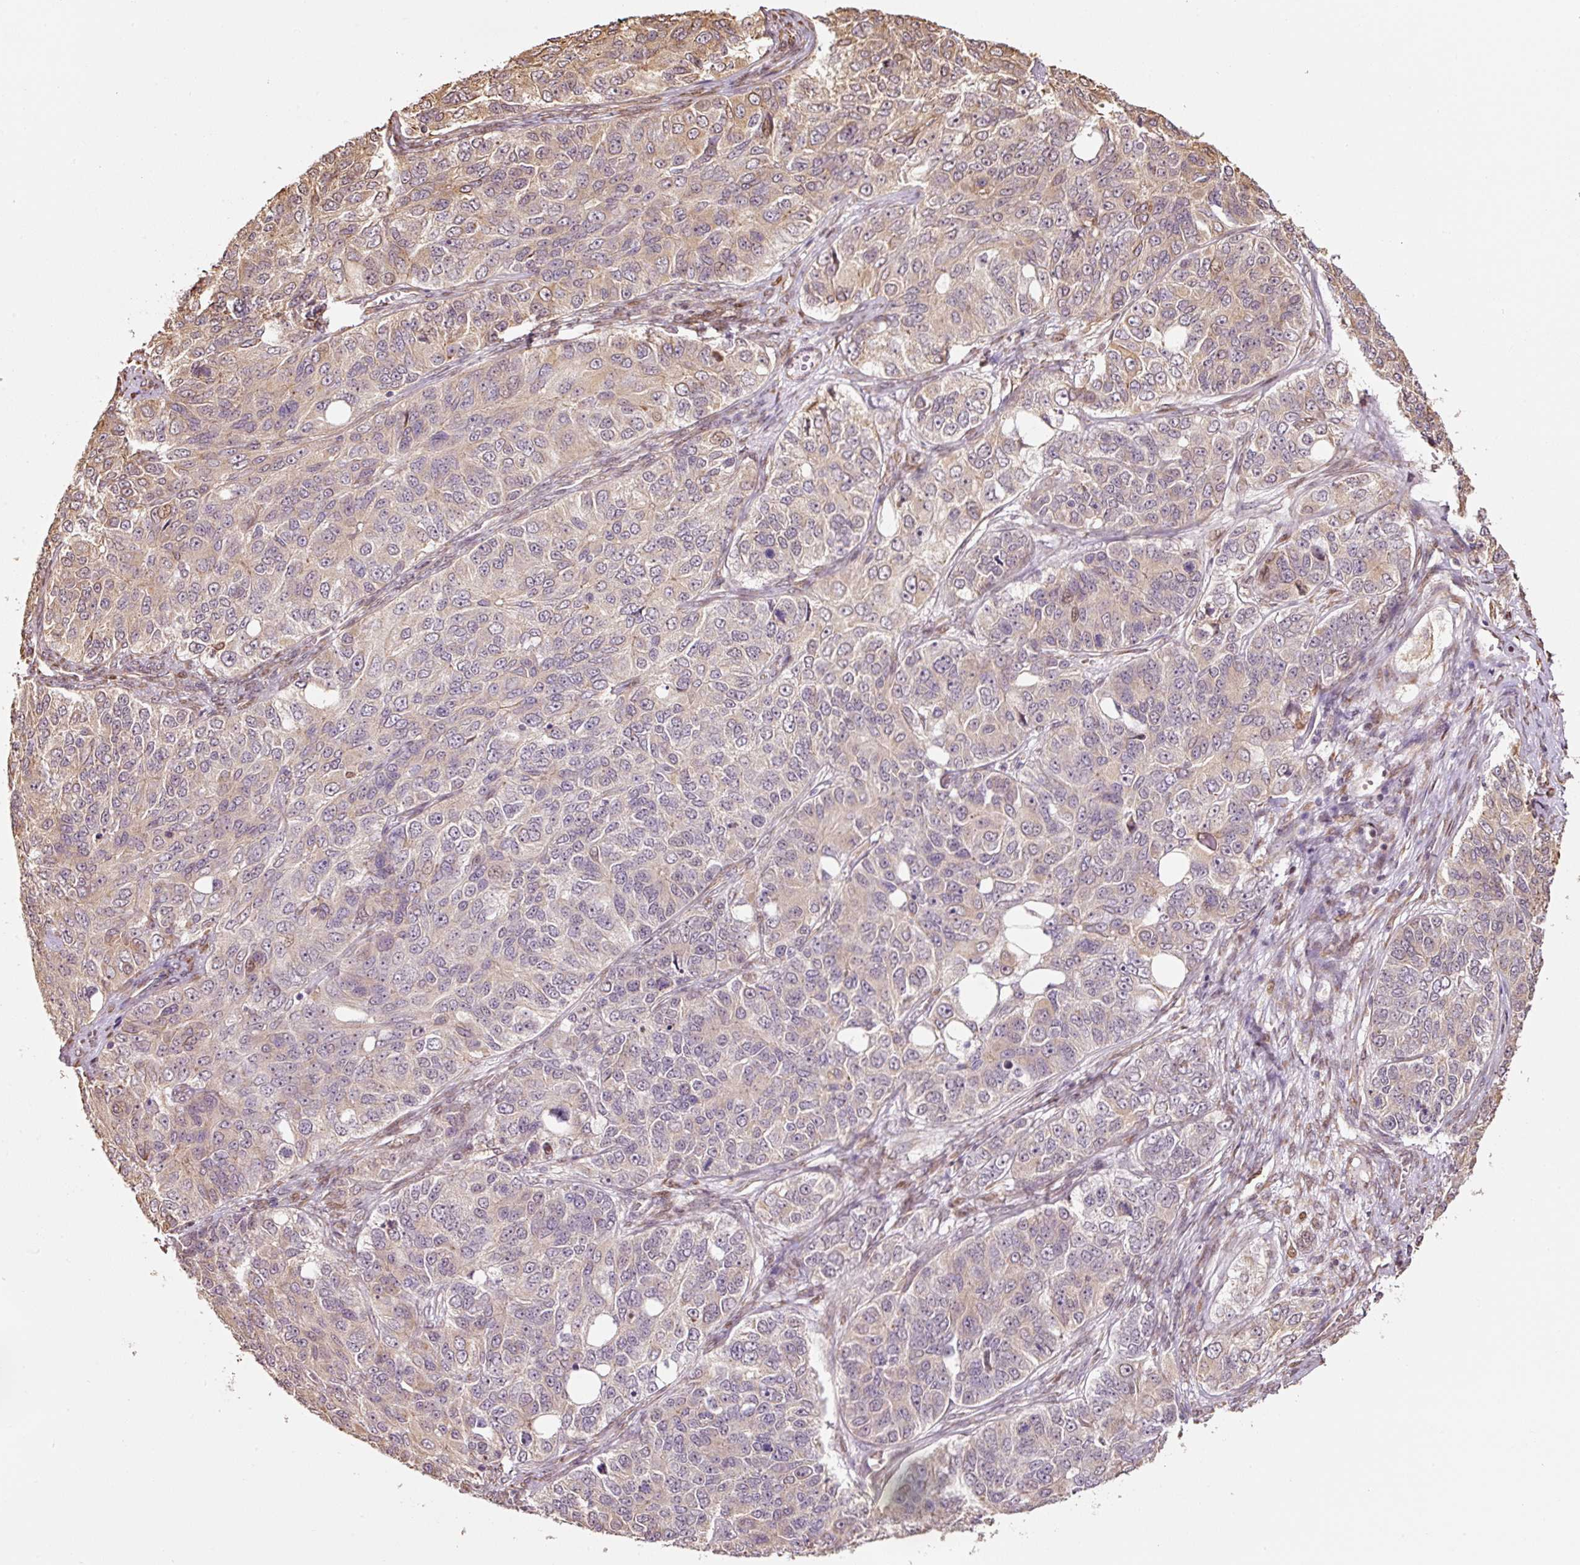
{"staining": {"intensity": "moderate", "quantity": "<25%", "location": "cytoplasmic/membranous"}, "tissue": "ovarian cancer", "cell_type": "Tumor cells", "image_type": "cancer", "snomed": [{"axis": "morphology", "description": "Carcinoma, endometroid"}, {"axis": "topography", "description": "Ovary"}], "caption": "This is an image of IHC staining of ovarian cancer, which shows moderate expression in the cytoplasmic/membranous of tumor cells.", "gene": "ETF1", "patient": {"sex": "female", "age": 51}}